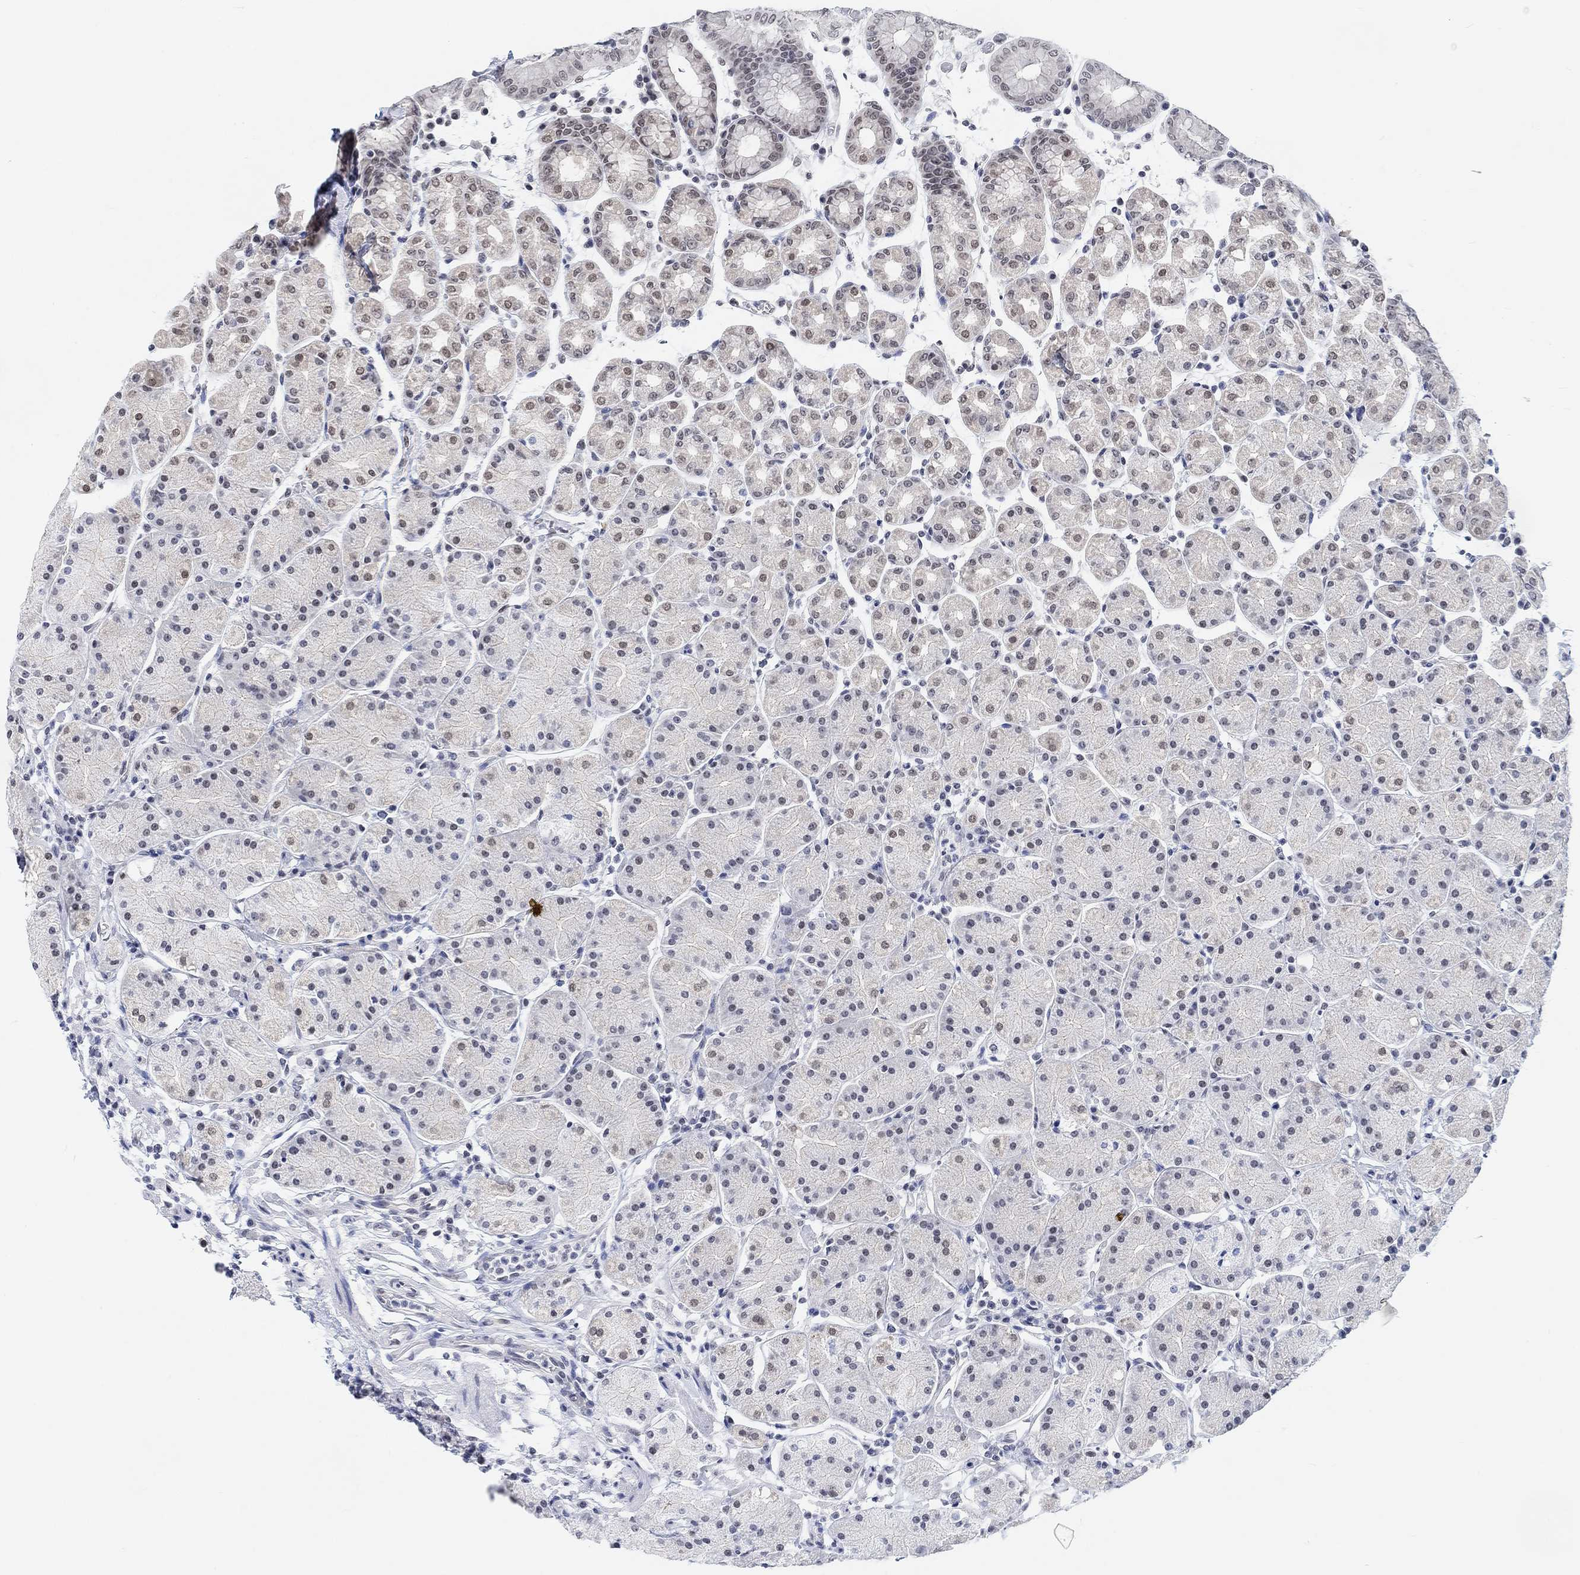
{"staining": {"intensity": "negative", "quantity": "none", "location": "none"}, "tissue": "stomach", "cell_type": "Glandular cells", "image_type": "normal", "snomed": [{"axis": "morphology", "description": "Normal tissue, NOS"}, {"axis": "topography", "description": "Stomach"}], "caption": "IHC image of benign stomach stained for a protein (brown), which shows no expression in glandular cells.", "gene": "PURG", "patient": {"sex": "male", "age": 54}}